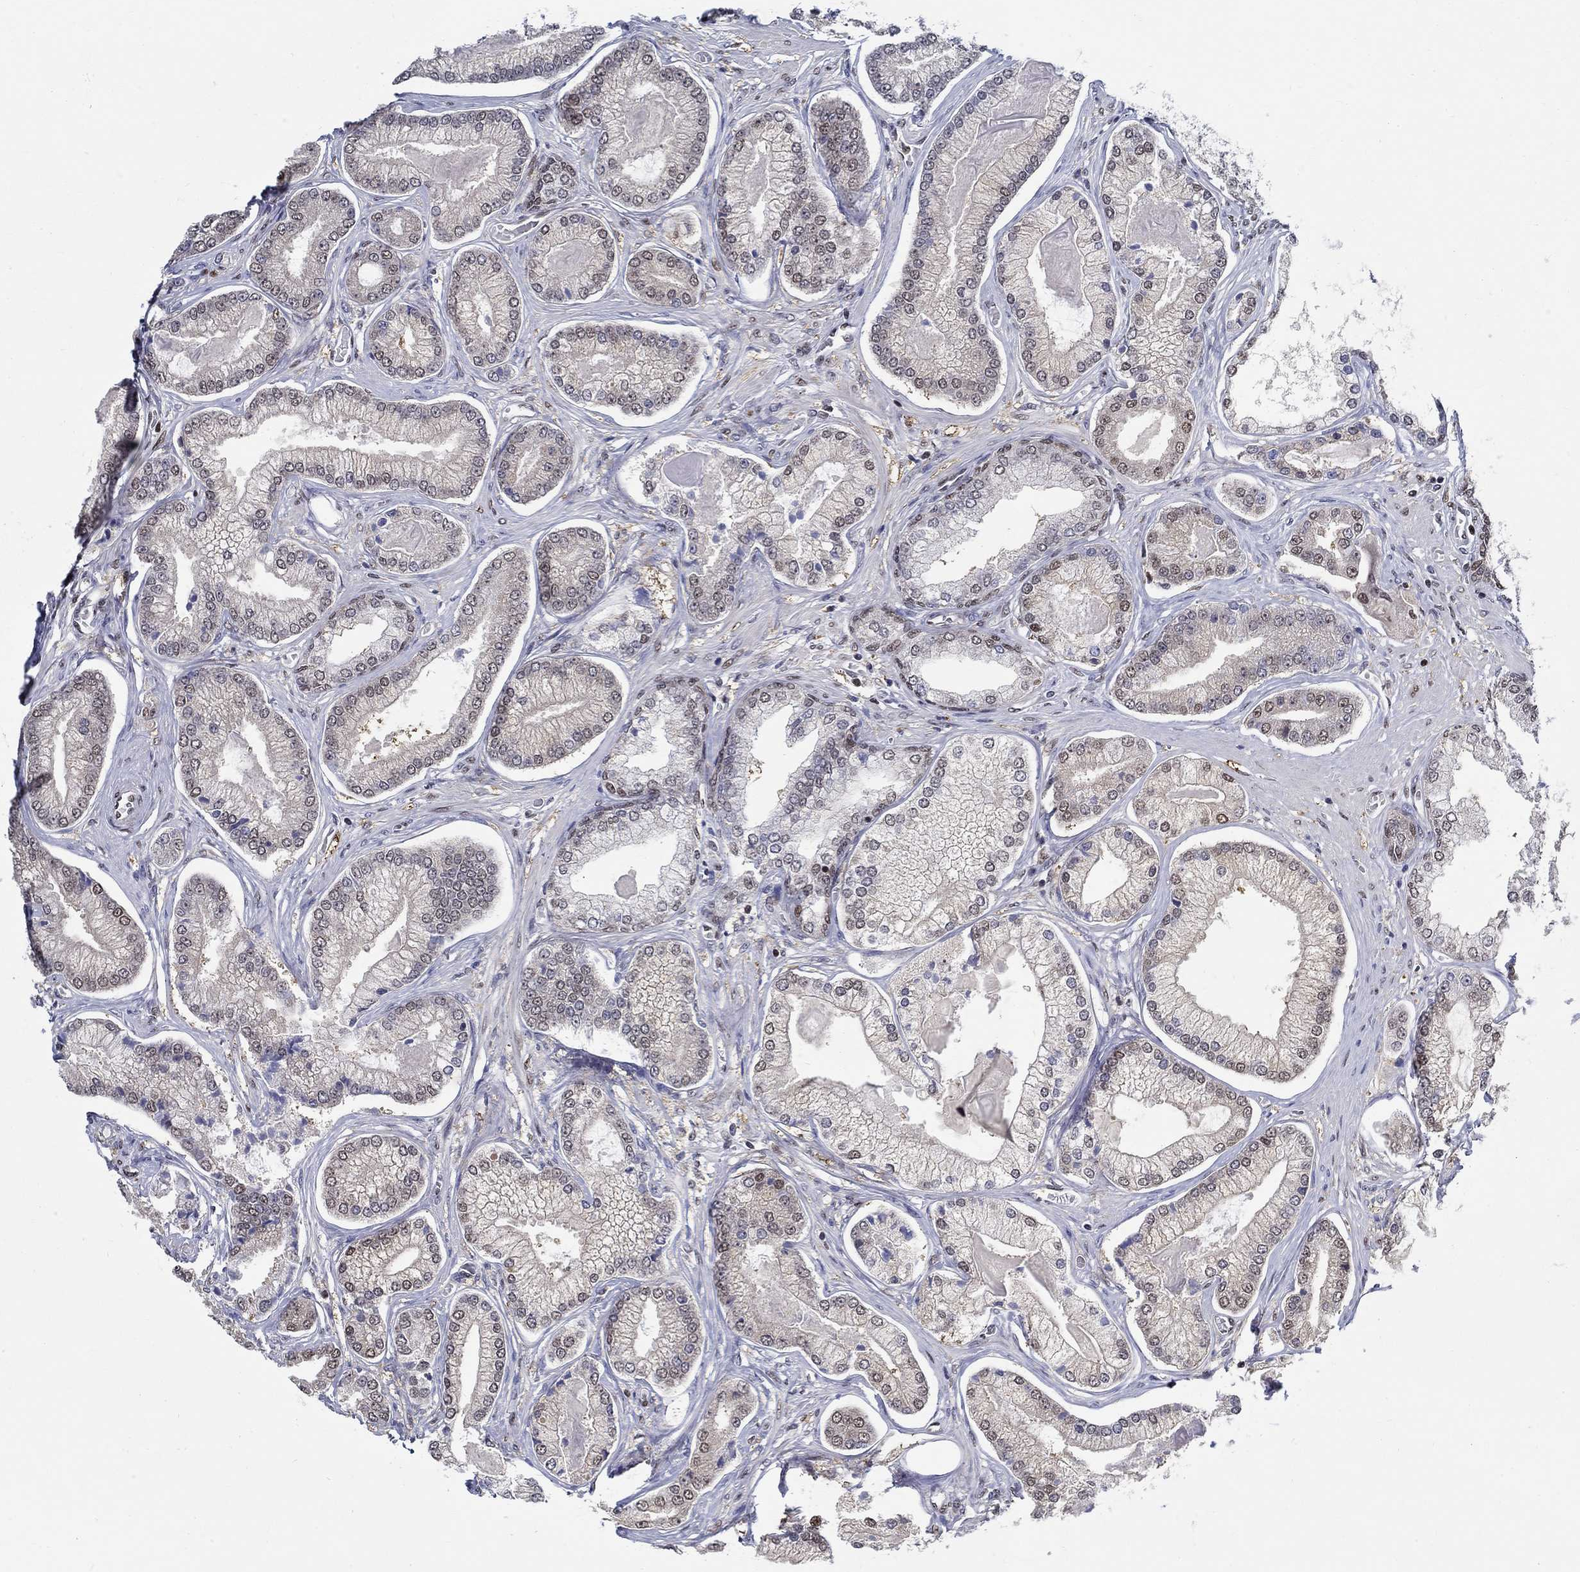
{"staining": {"intensity": "moderate", "quantity": "25%-75%", "location": "nuclear"}, "tissue": "prostate cancer", "cell_type": "Tumor cells", "image_type": "cancer", "snomed": [{"axis": "morphology", "description": "Adenocarcinoma, Low grade"}, {"axis": "topography", "description": "Prostate"}], "caption": "Brown immunohistochemical staining in human prostate cancer displays moderate nuclear staining in about 25%-75% of tumor cells. The protein of interest is shown in brown color, while the nuclei are stained blue.", "gene": "ZNF594", "patient": {"sex": "male", "age": 57}}